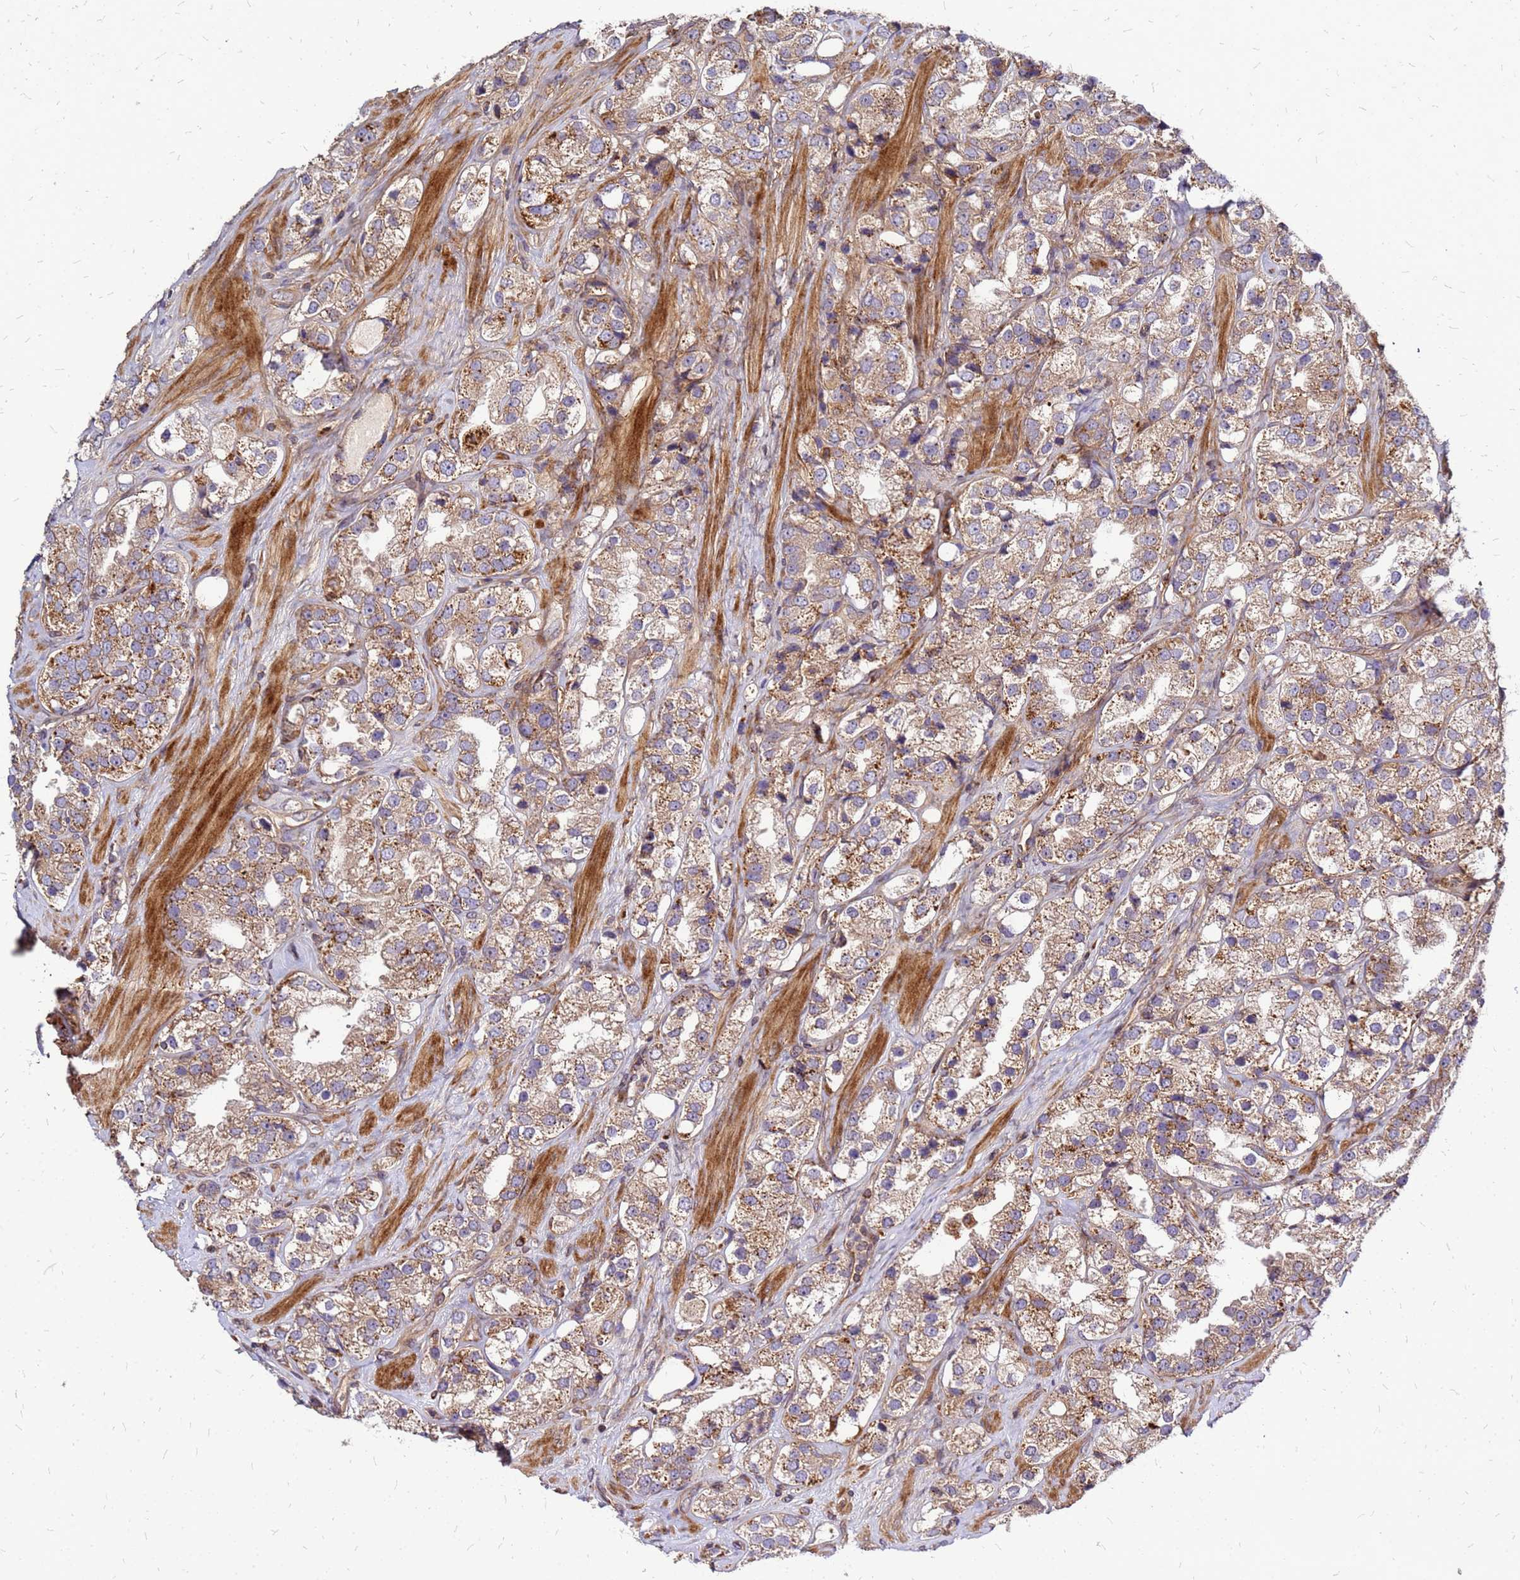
{"staining": {"intensity": "moderate", "quantity": ">75%", "location": "cytoplasmic/membranous"}, "tissue": "prostate cancer", "cell_type": "Tumor cells", "image_type": "cancer", "snomed": [{"axis": "morphology", "description": "Adenocarcinoma, NOS"}, {"axis": "topography", "description": "Prostate"}], "caption": "There is medium levels of moderate cytoplasmic/membranous expression in tumor cells of prostate cancer, as demonstrated by immunohistochemical staining (brown color).", "gene": "CYBC1", "patient": {"sex": "male", "age": 79}}